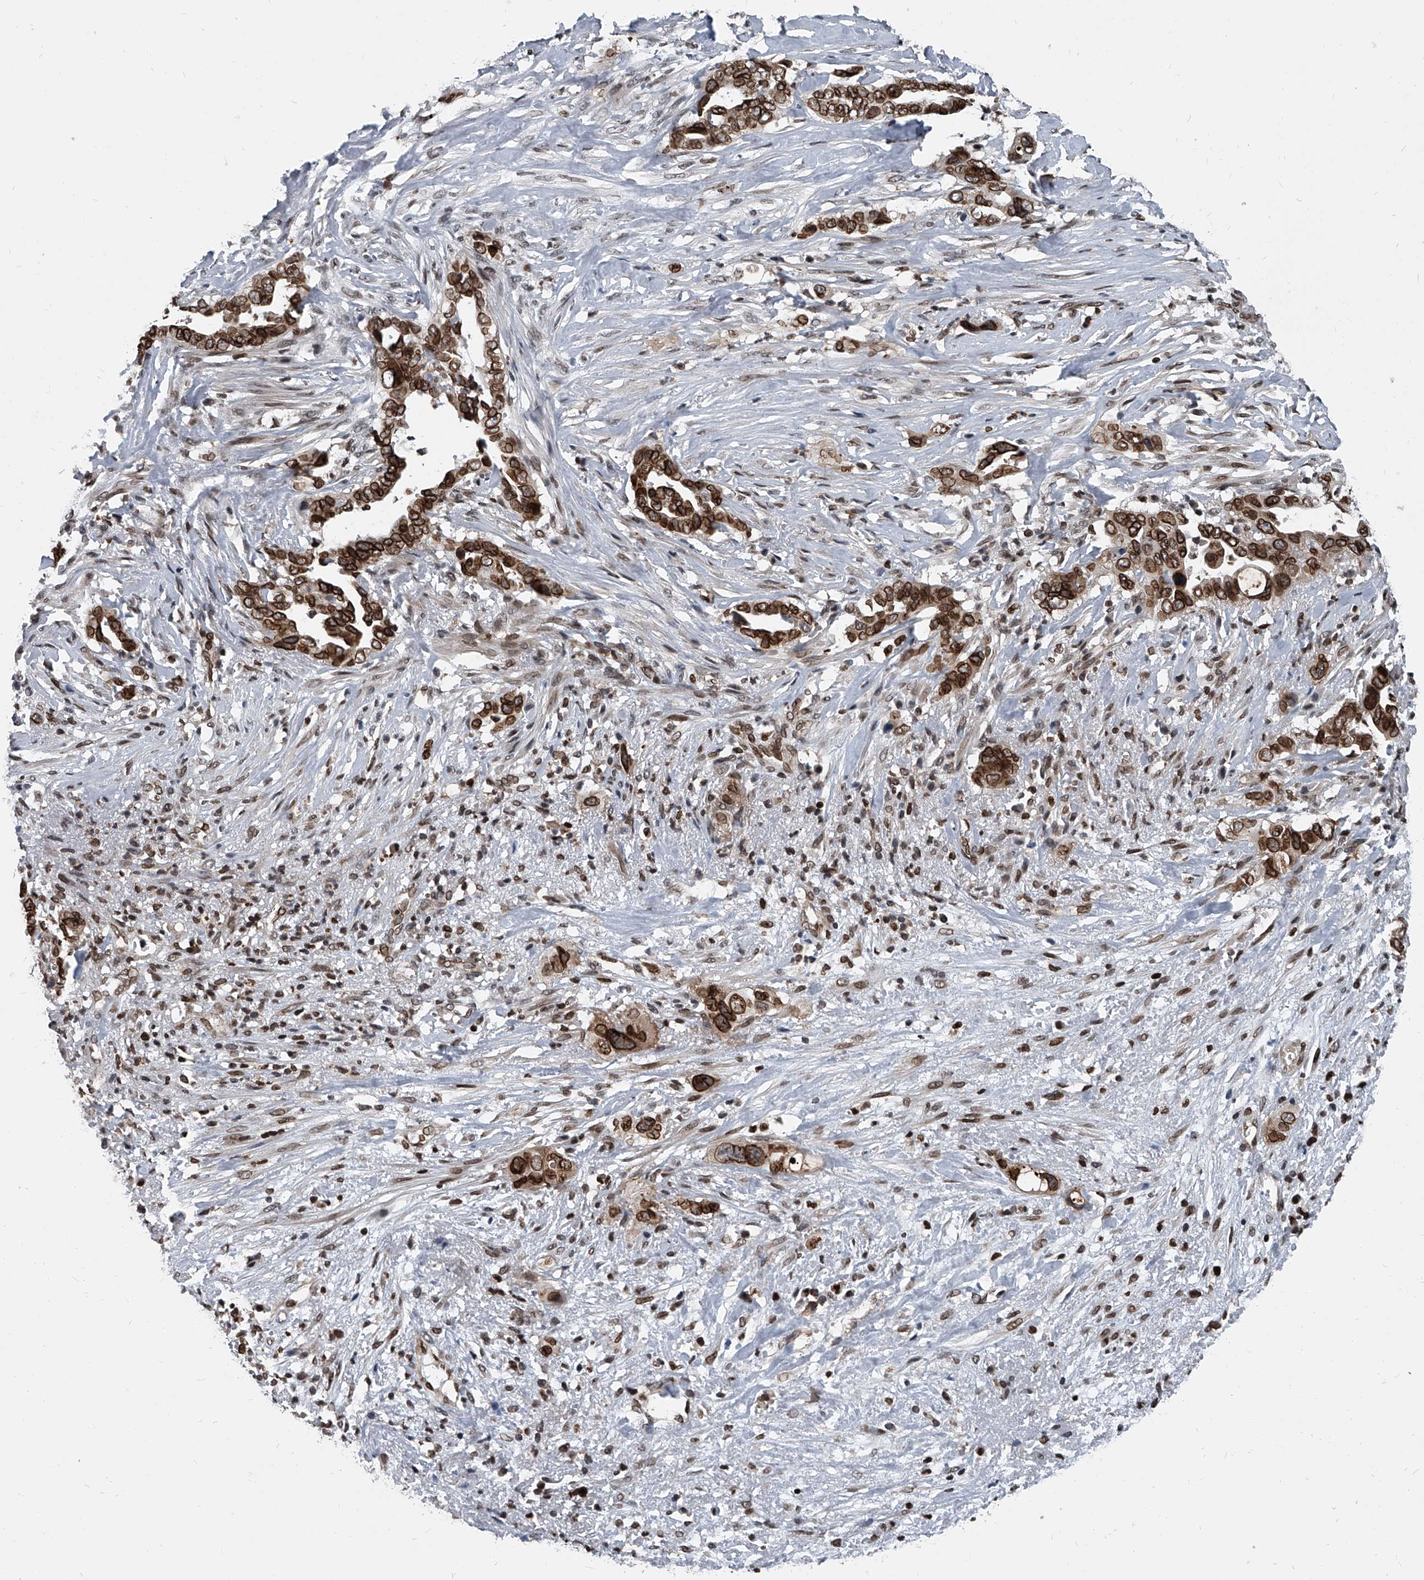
{"staining": {"intensity": "strong", "quantity": ">75%", "location": "cytoplasmic/membranous,nuclear"}, "tissue": "liver cancer", "cell_type": "Tumor cells", "image_type": "cancer", "snomed": [{"axis": "morphology", "description": "Cholangiocarcinoma"}, {"axis": "topography", "description": "Liver"}], "caption": "Liver cholangiocarcinoma tissue reveals strong cytoplasmic/membranous and nuclear expression in about >75% of tumor cells, visualized by immunohistochemistry. (Brightfield microscopy of DAB IHC at high magnification).", "gene": "PHF20", "patient": {"sex": "female", "age": 79}}